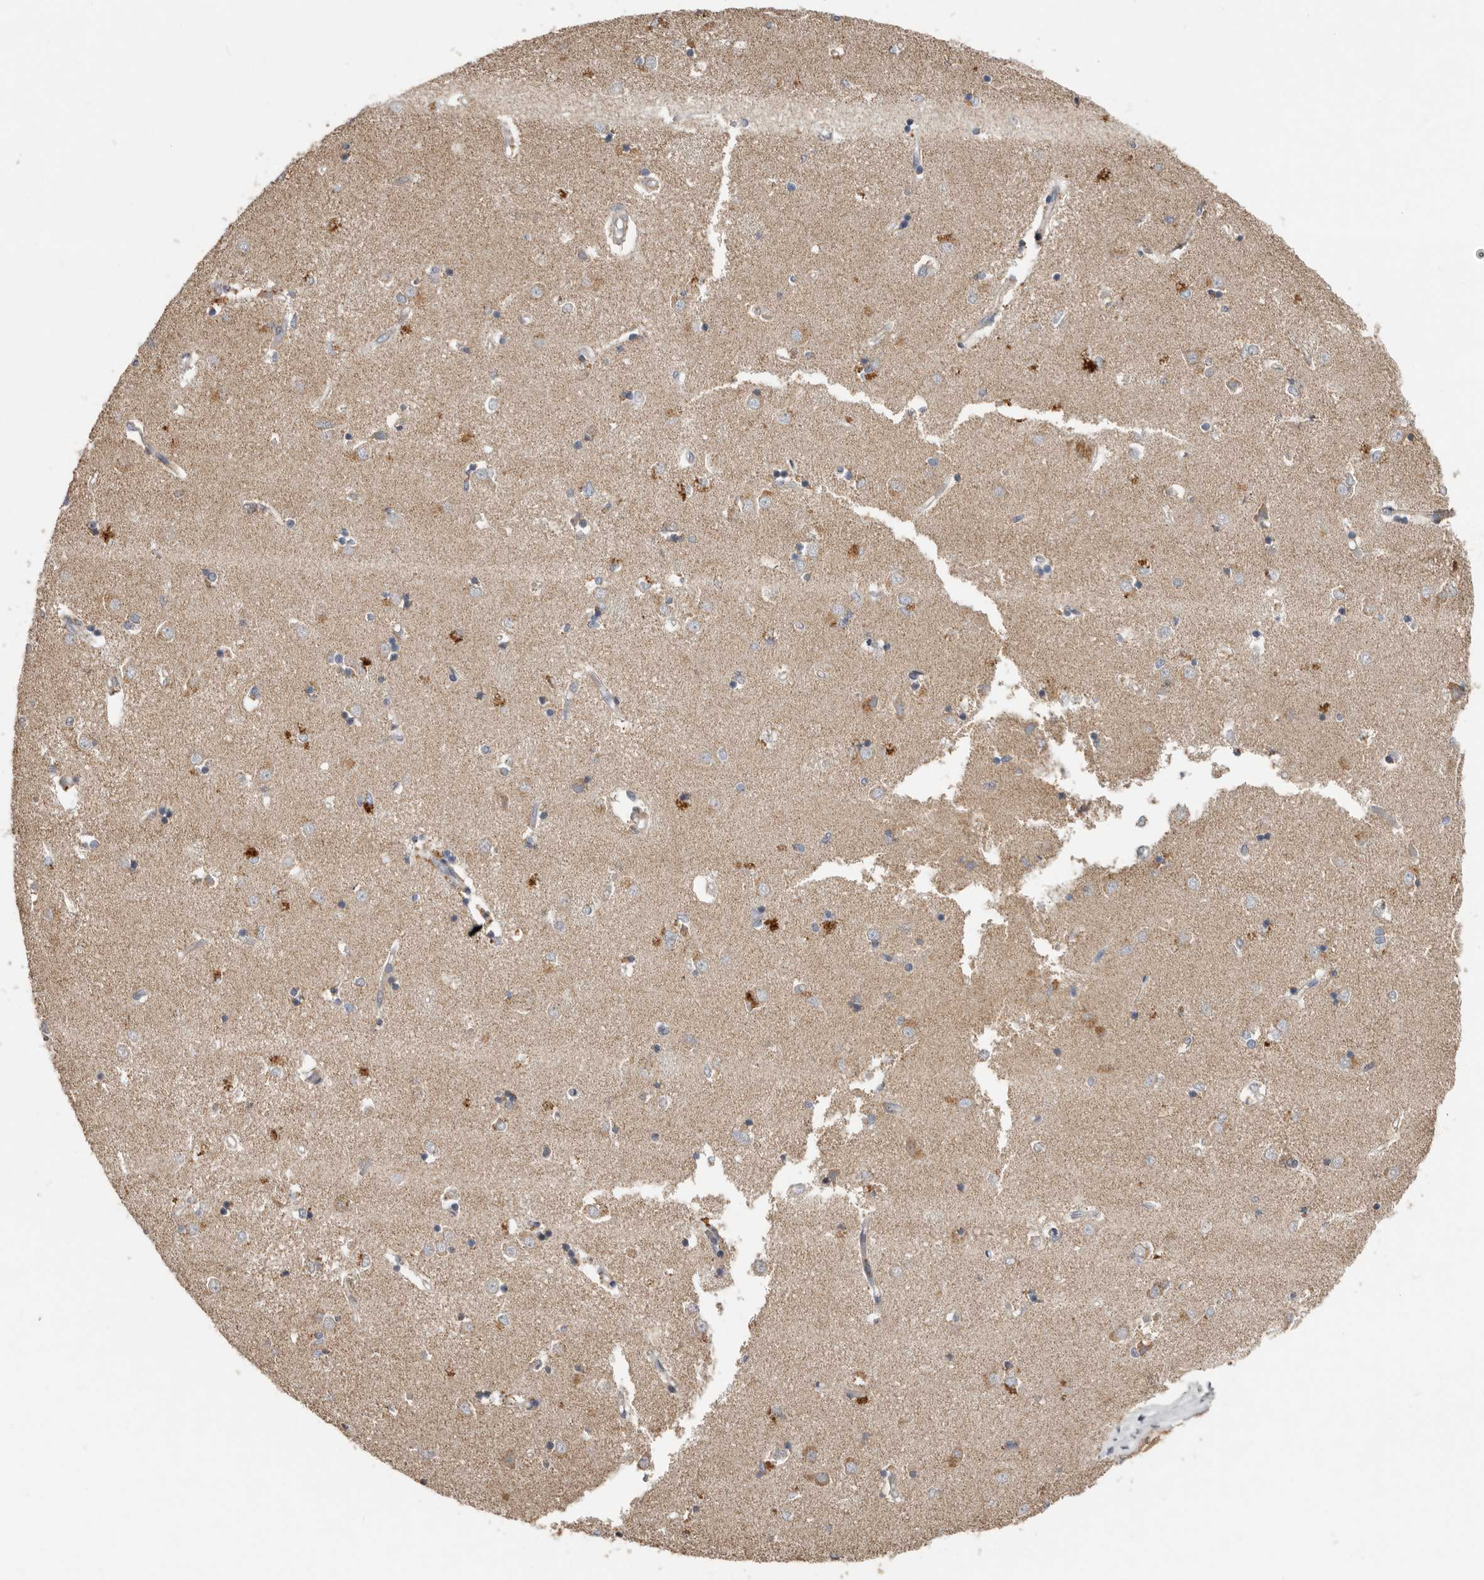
{"staining": {"intensity": "moderate", "quantity": "<25%", "location": "cytoplasmic/membranous"}, "tissue": "caudate", "cell_type": "Glial cells", "image_type": "normal", "snomed": [{"axis": "morphology", "description": "Normal tissue, NOS"}, {"axis": "topography", "description": "Lateral ventricle wall"}], "caption": "Protein analysis of normal caudate demonstrates moderate cytoplasmic/membranous positivity in approximately <25% of glial cells. (Brightfield microscopy of DAB IHC at high magnification).", "gene": "KIF26B", "patient": {"sex": "male", "age": 45}}